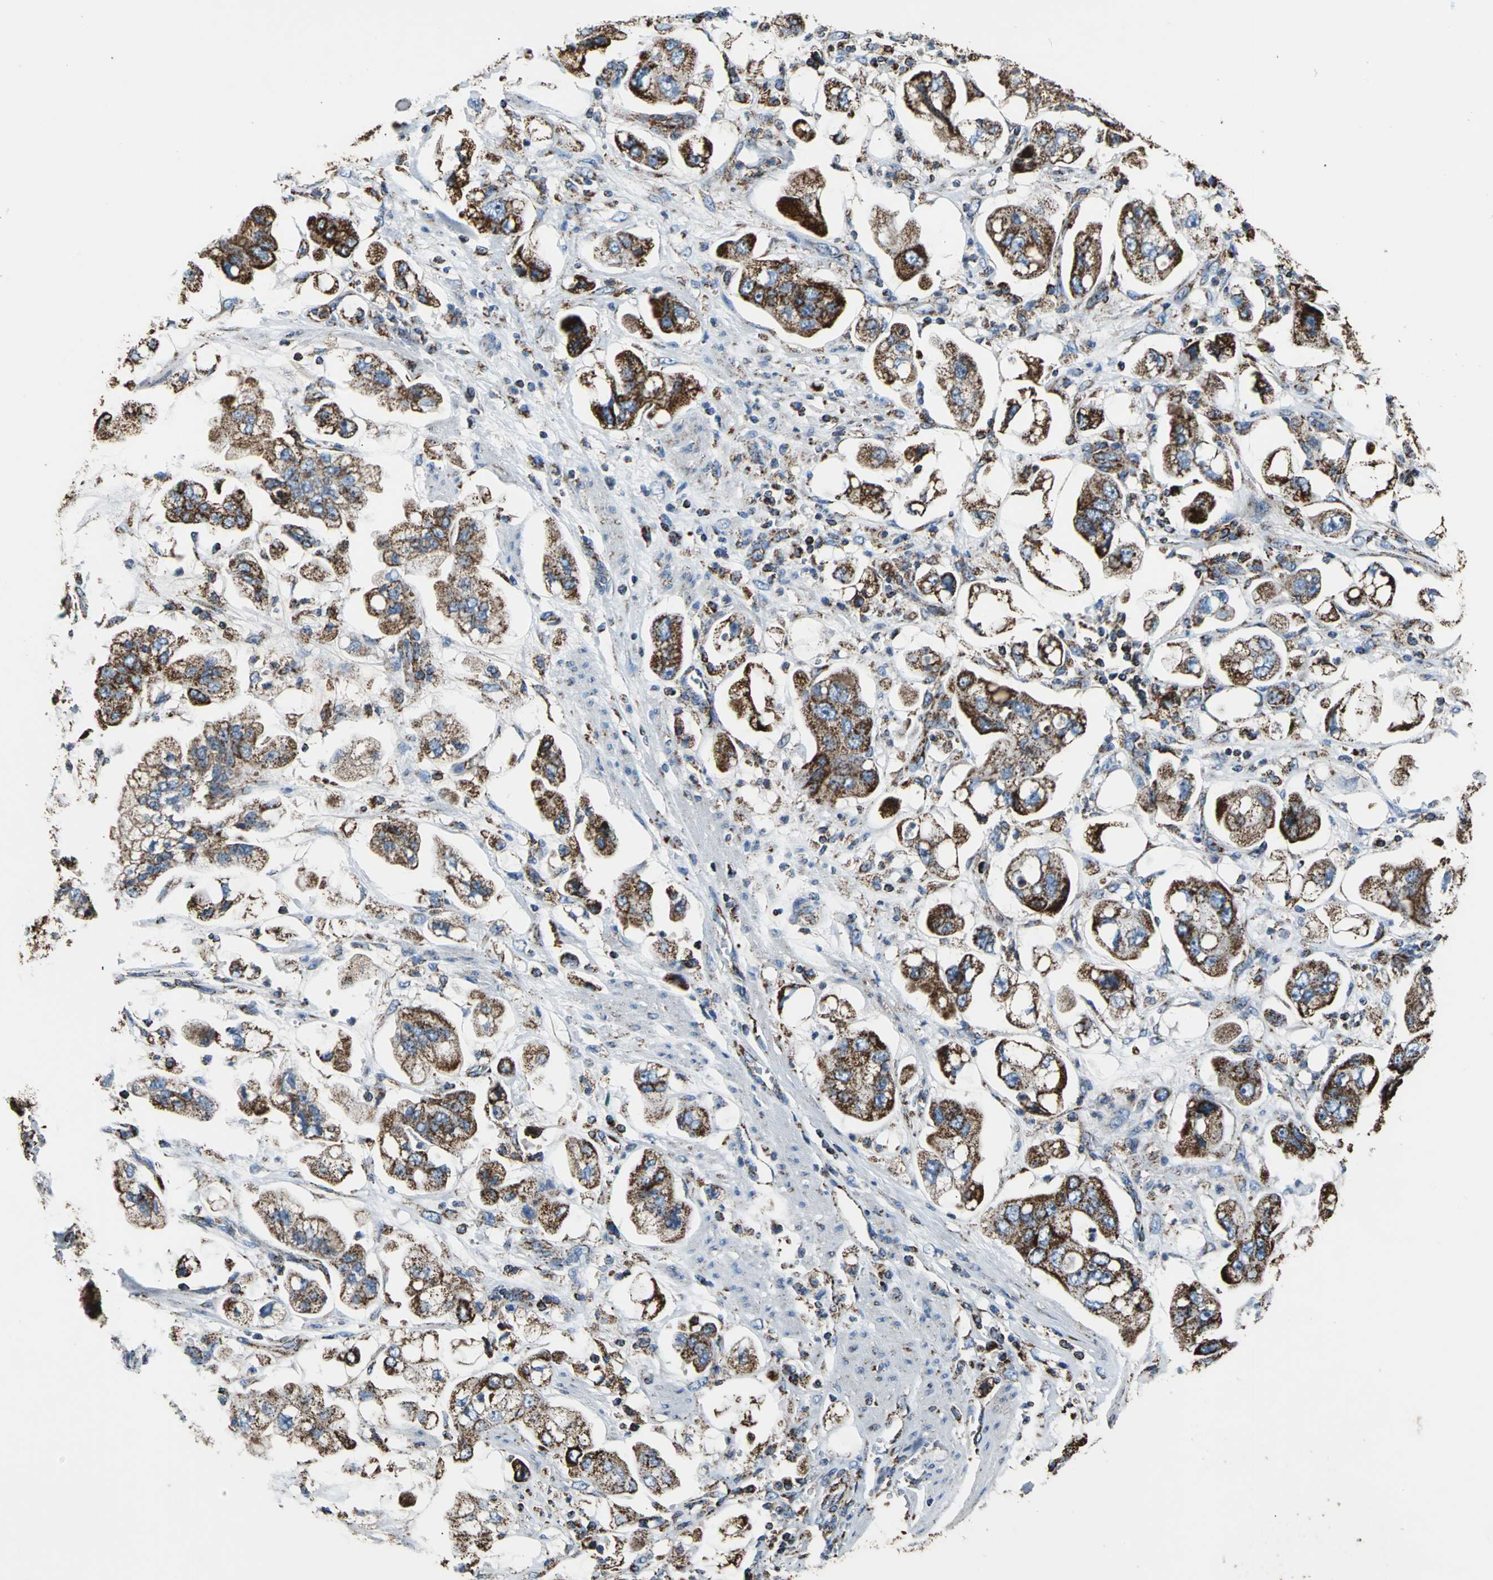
{"staining": {"intensity": "strong", "quantity": ">75%", "location": "cytoplasmic/membranous"}, "tissue": "stomach cancer", "cell_type": "Tumor cells", "image_type": "cancer", "snomed": [{"axis": "morphology", "description": "Adenocarcinoma, NOS"}, {"axis": "topography", "description": "Stomach"}], "caption": "IHC of stomach cancer displays high levels of strong cytoplasmic/membranous expression in about >75% of tumor cells.", "gene": "ECH1", "patient": {"sex": "male", "age": 62}}